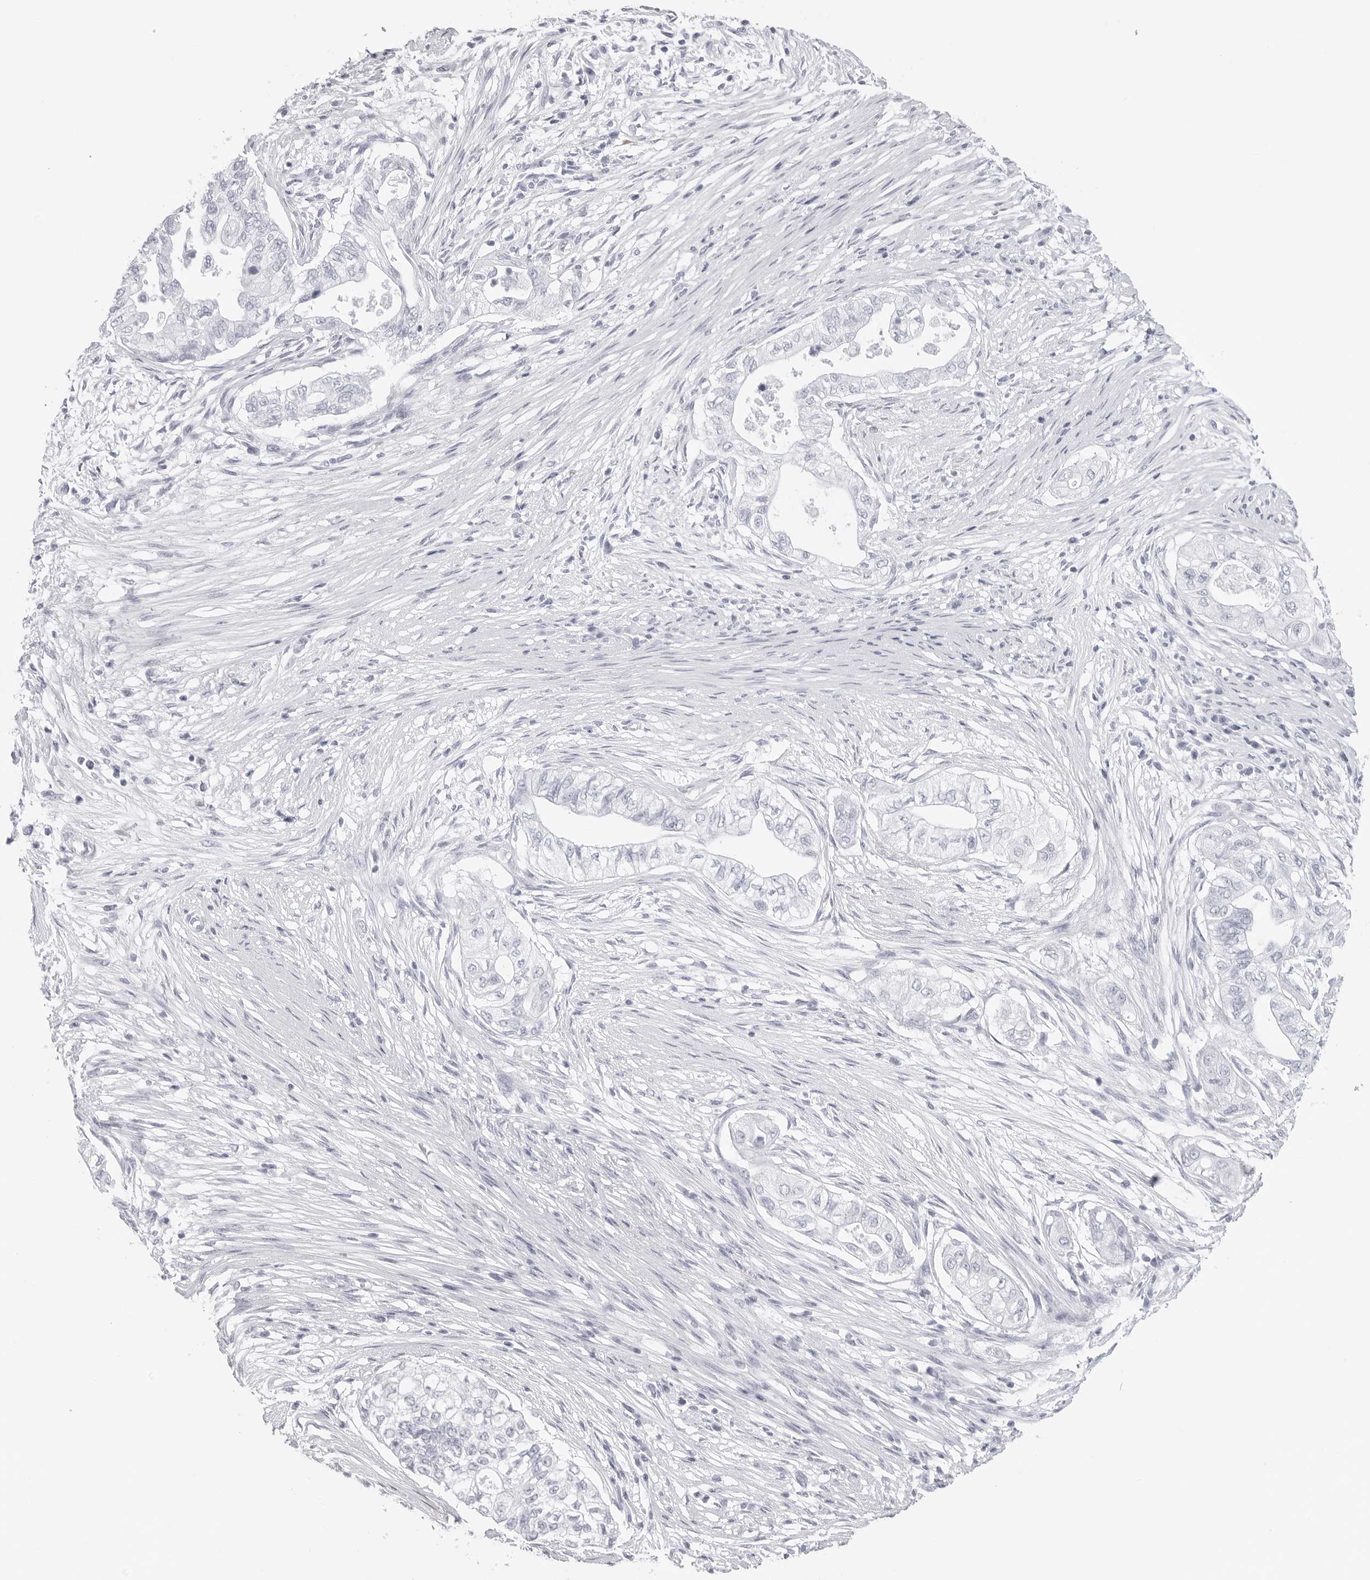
{"staining": {"intensity": "negative", "quantity": "none", "location": "none"}, "tissue": "pancreatic cancer", "cell_type": "Tumor cells", "image_type": "cancer", "snomed": [{"axis": "morphology", "description": "Adenocarcinoma, NOS"}, {"axis": "topography", "description": "Pancreas"}], "caption": "Human pancreatic cancer stained for a protein using immunohistochemistry (IHC) reveals no positivity in tumor cells.", "gene": "CST2", "patient": {"sex": "male", "age": 72}}